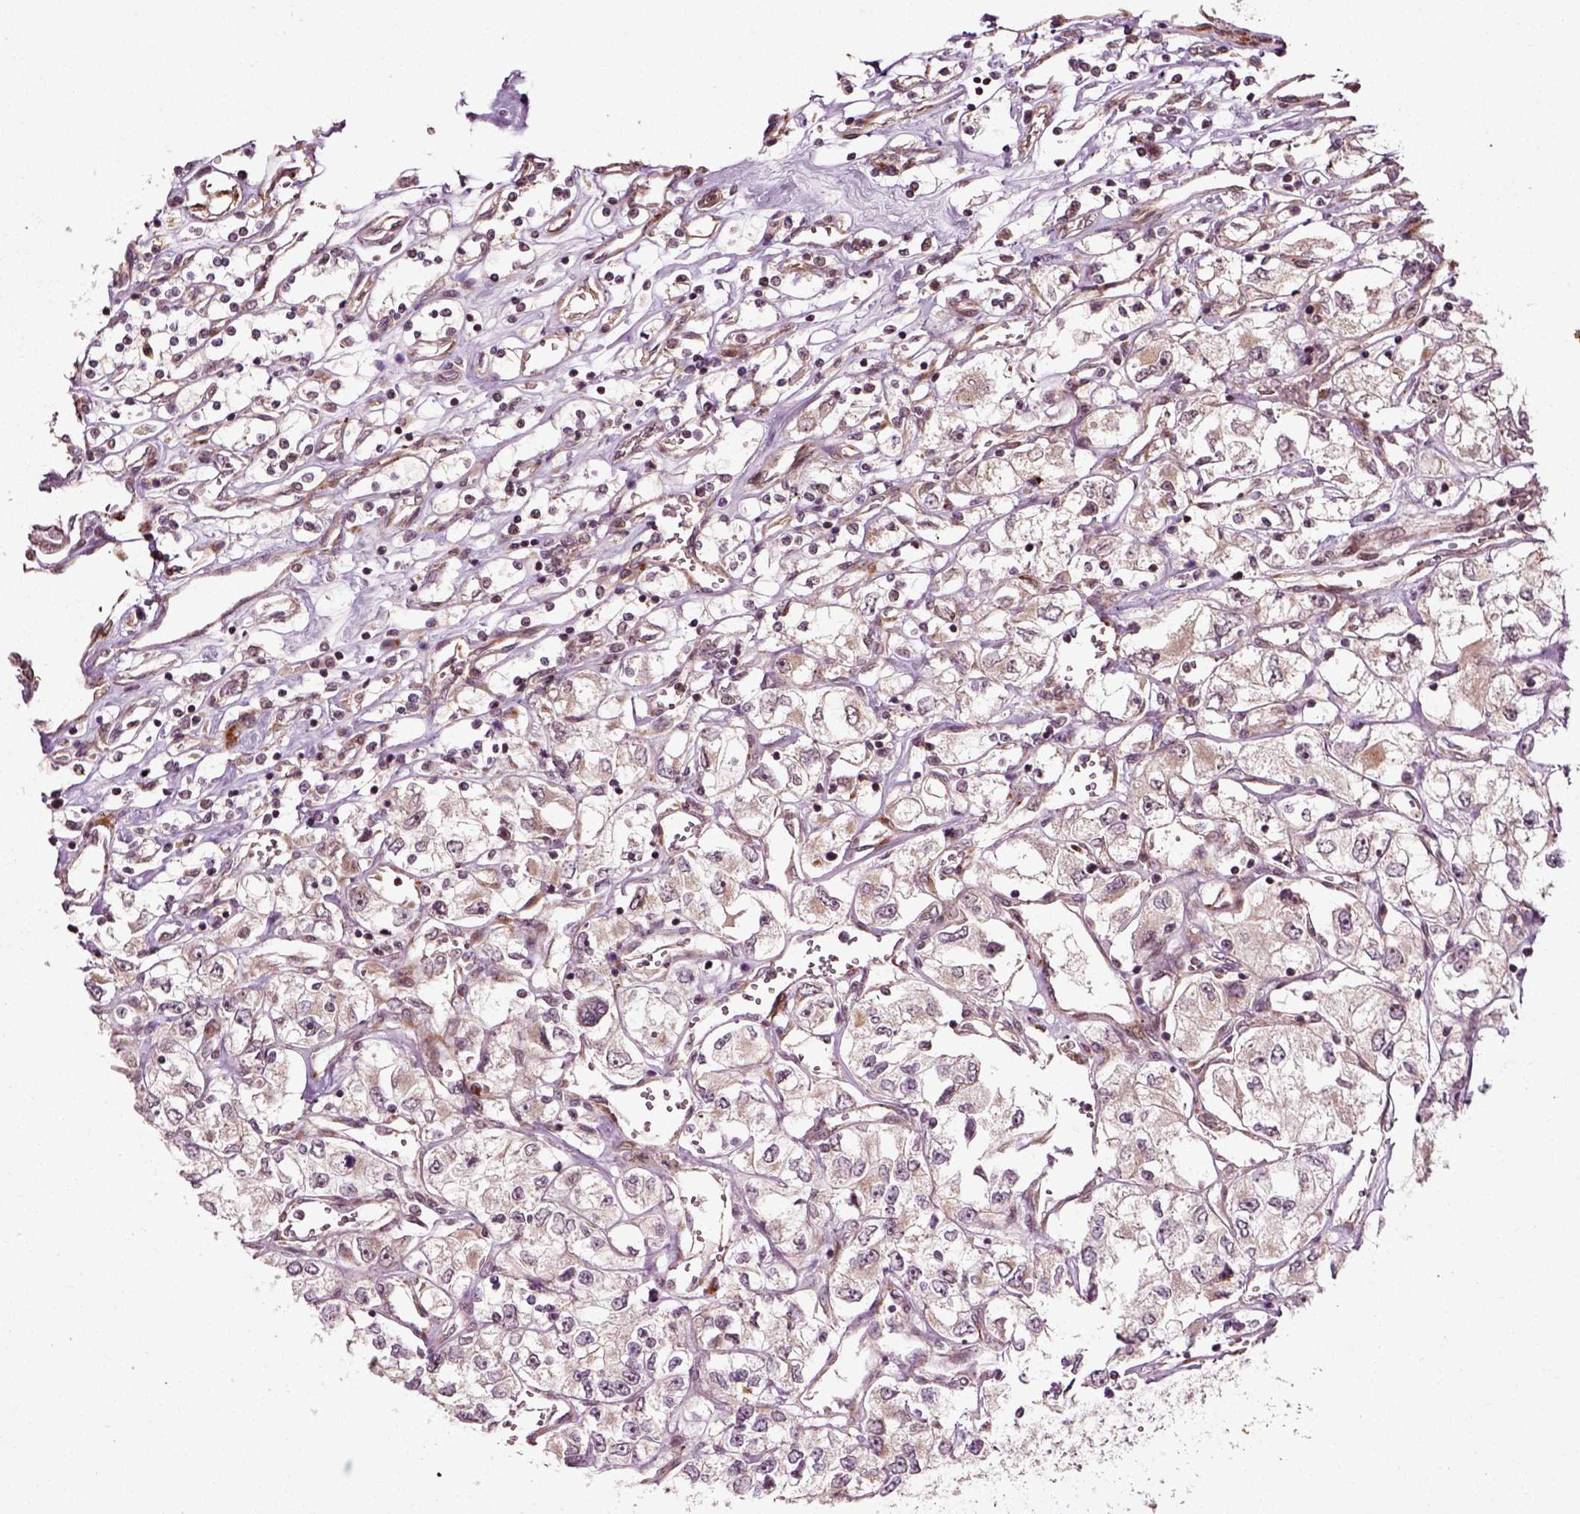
{"staining": {"intensity": "negative", "quantity": "none", "location": "none"}, "tissue": "renal cancer", "cell_type": "Tumor cells", "image_type": "cancer", "snomed": [{"axis": "morphology", "description": "Adenocarcinoma, NOS"}, {"axis": "topography", "description": "Kidney"}], "caption": "IHC of human renal cancer (adenocarcinoma) shows no expression in tumor cells.", "gene": "PLCD3", "patient": {"sex": "female", "age": 59}}